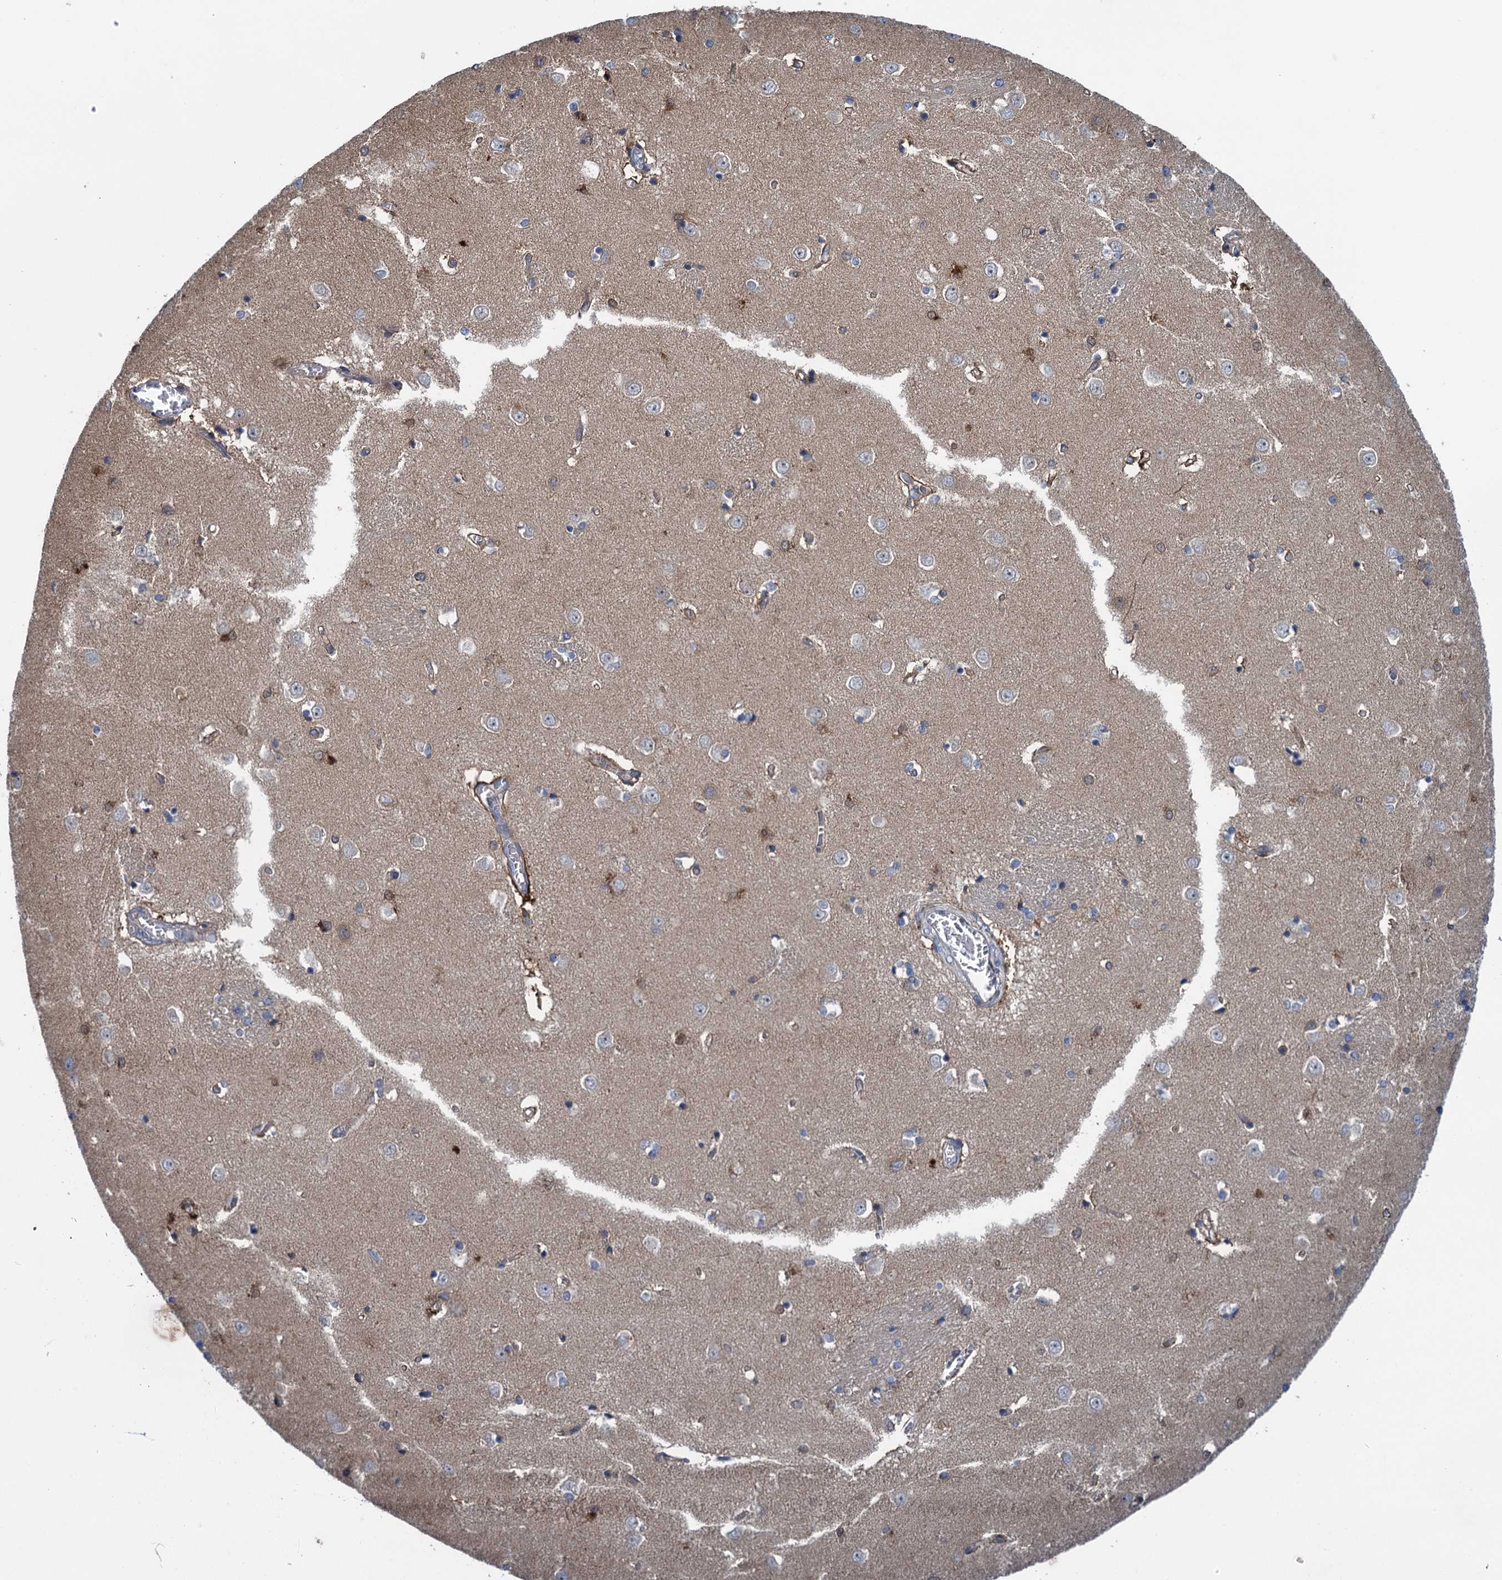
{"staining": {"intensity": "negative", "quantity": "none", "location": "none"}, "tissue": "caudate", "cell_type": "Glial cells", "image_type": "normal", "snomed": [{"axis": "morphology", "description": "Normal tissue, NOS"}, {"axis": "topography", "description": "Lateral ventricle wall"}], "caption": "Immunohistochemistry of normal human caudate exhibits no positivity in glial cells.", "gene": "CNTN5", "patient": {"sex": "male", "age": 37}}